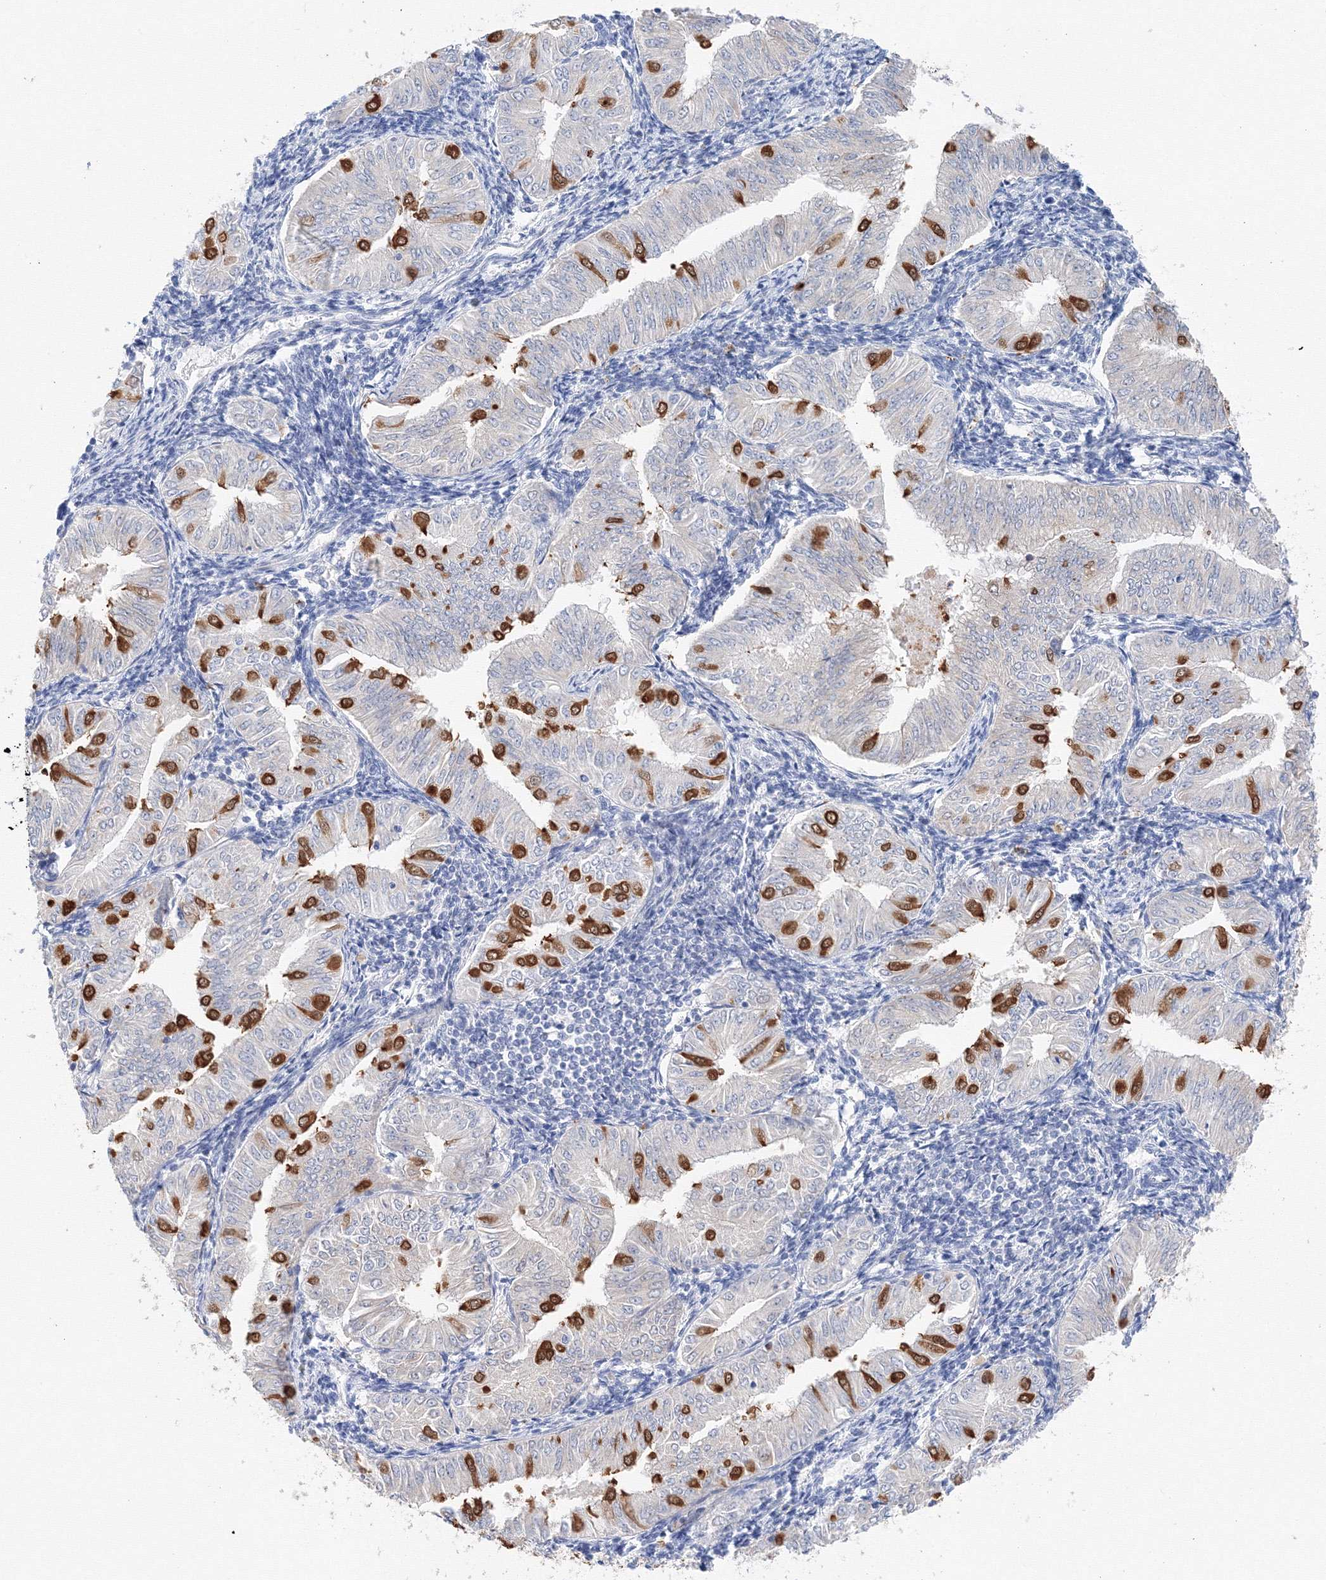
{"staining": {"intensity": "strong", "quantity": "<25%", "location": "cytoplasmic/membranous"}, "tissue": "endometrial cancer", "cell_type": "Tumor cells", "image_type": "cancer", "snomed": [{"axis": "morphology", "description": "Normal tissue, NOS"}, {"axis": "morphology", "description": "Adenocarcinoma, NOS"}, {"axis": "topography", "description": "Endometrium"}], "caption": "Immunohistochemistry micrograph of human endometrial cancer (adenocarcinoma) stained for a protein (brown), which demonstrates medium levels of strong cytoplasmic/membranous staining in approximately <25% of tumor cells.", "gene": "TAMM41", "patient": {"sex": "female", "age": 53}}